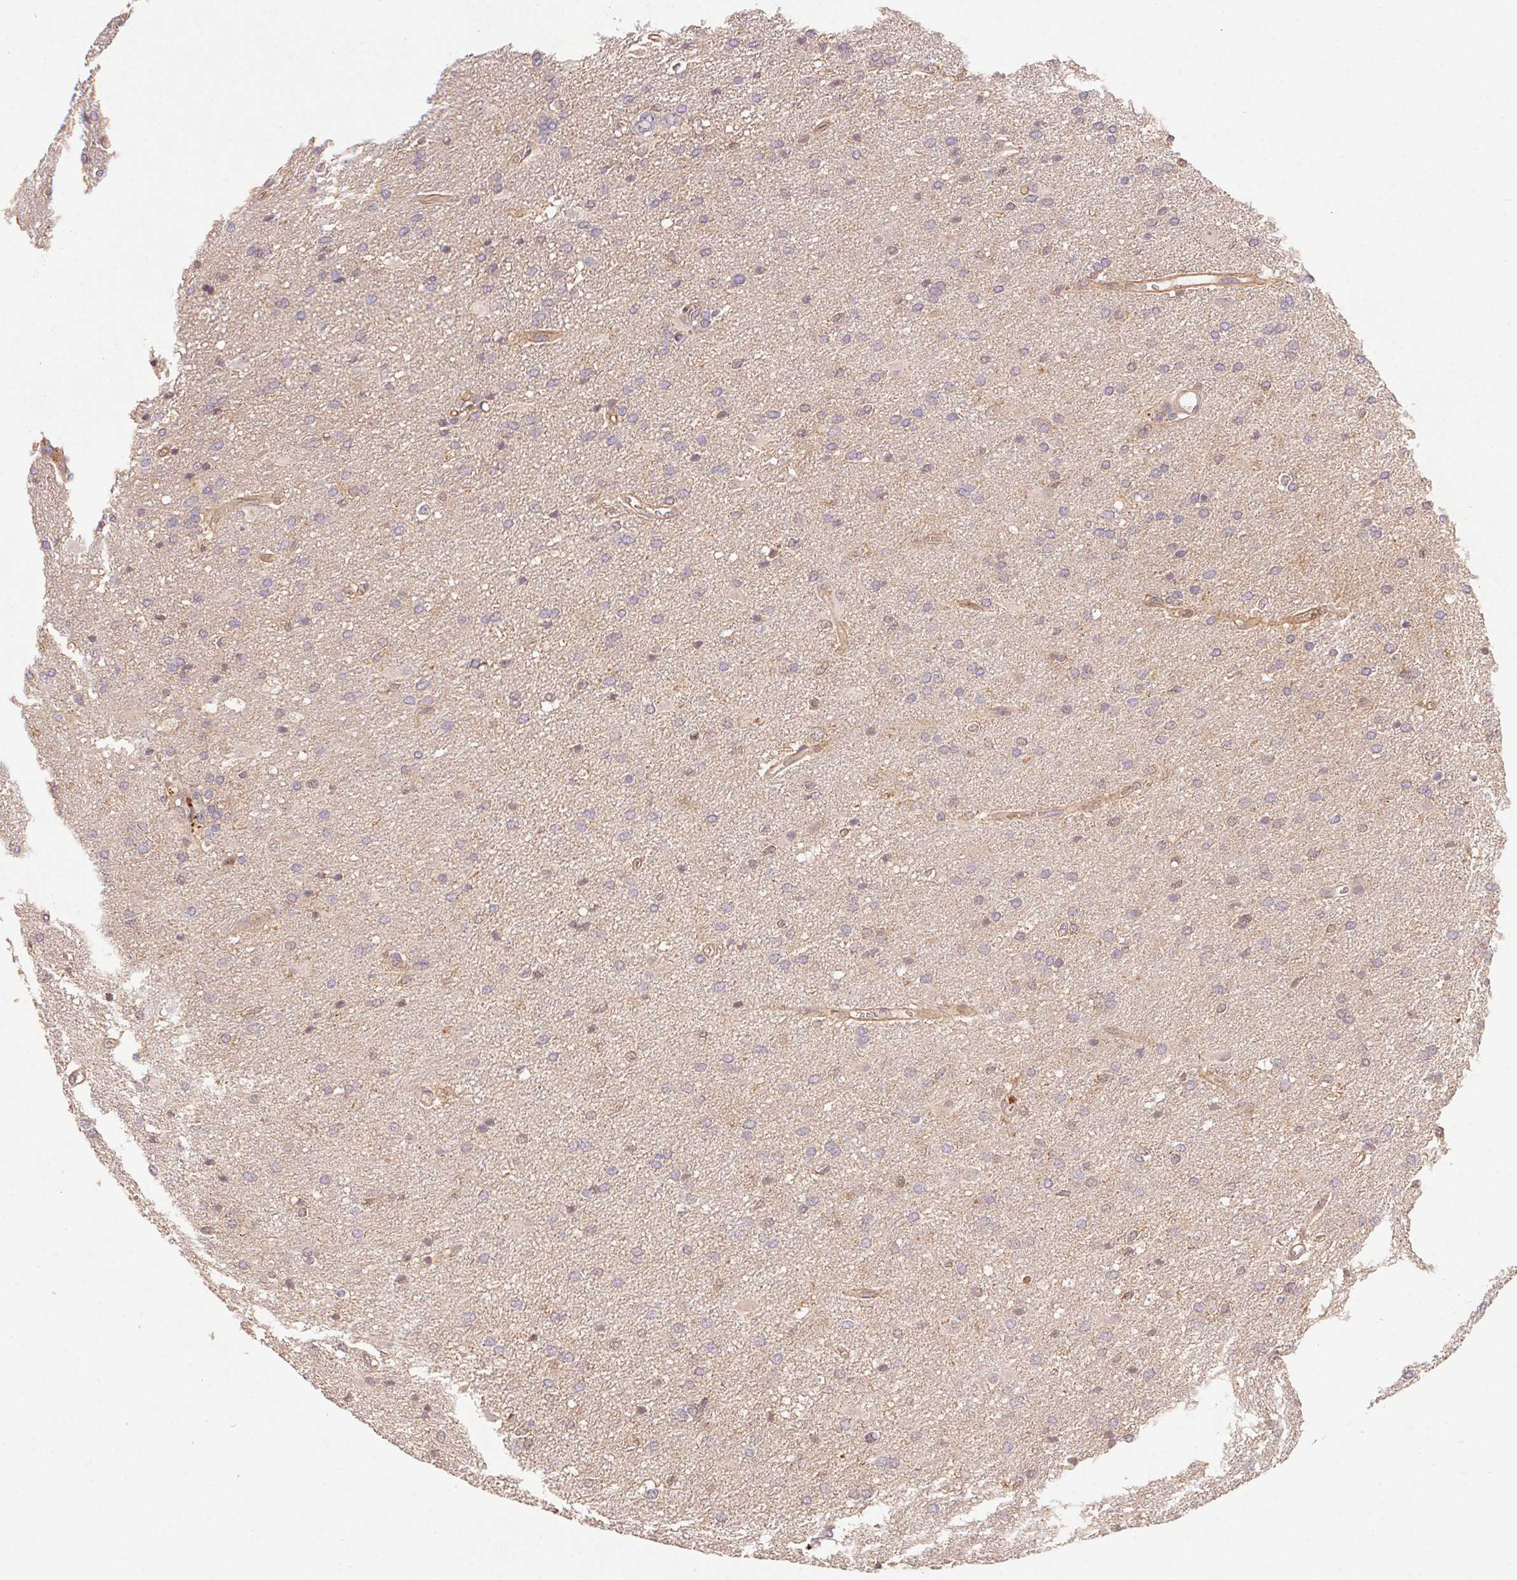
{"staining": {"intensity": "negative", "quantity": "none", "location": "none"}, "tissue": "glioma", "cell_type": "Tumor cells", "image_type": "cancer", "snomed": [{"axis": "morphology", "description": "Glioma, malignant, Low grade"}, {"axis": "topography", "description": "Brain"}], "caption": "Micrograph shows no protein staining in tumor cells of malignant low-grade glioma tissue.", "gene": "SLC52A2", "patient": {"sex": "male", "age": 66}}